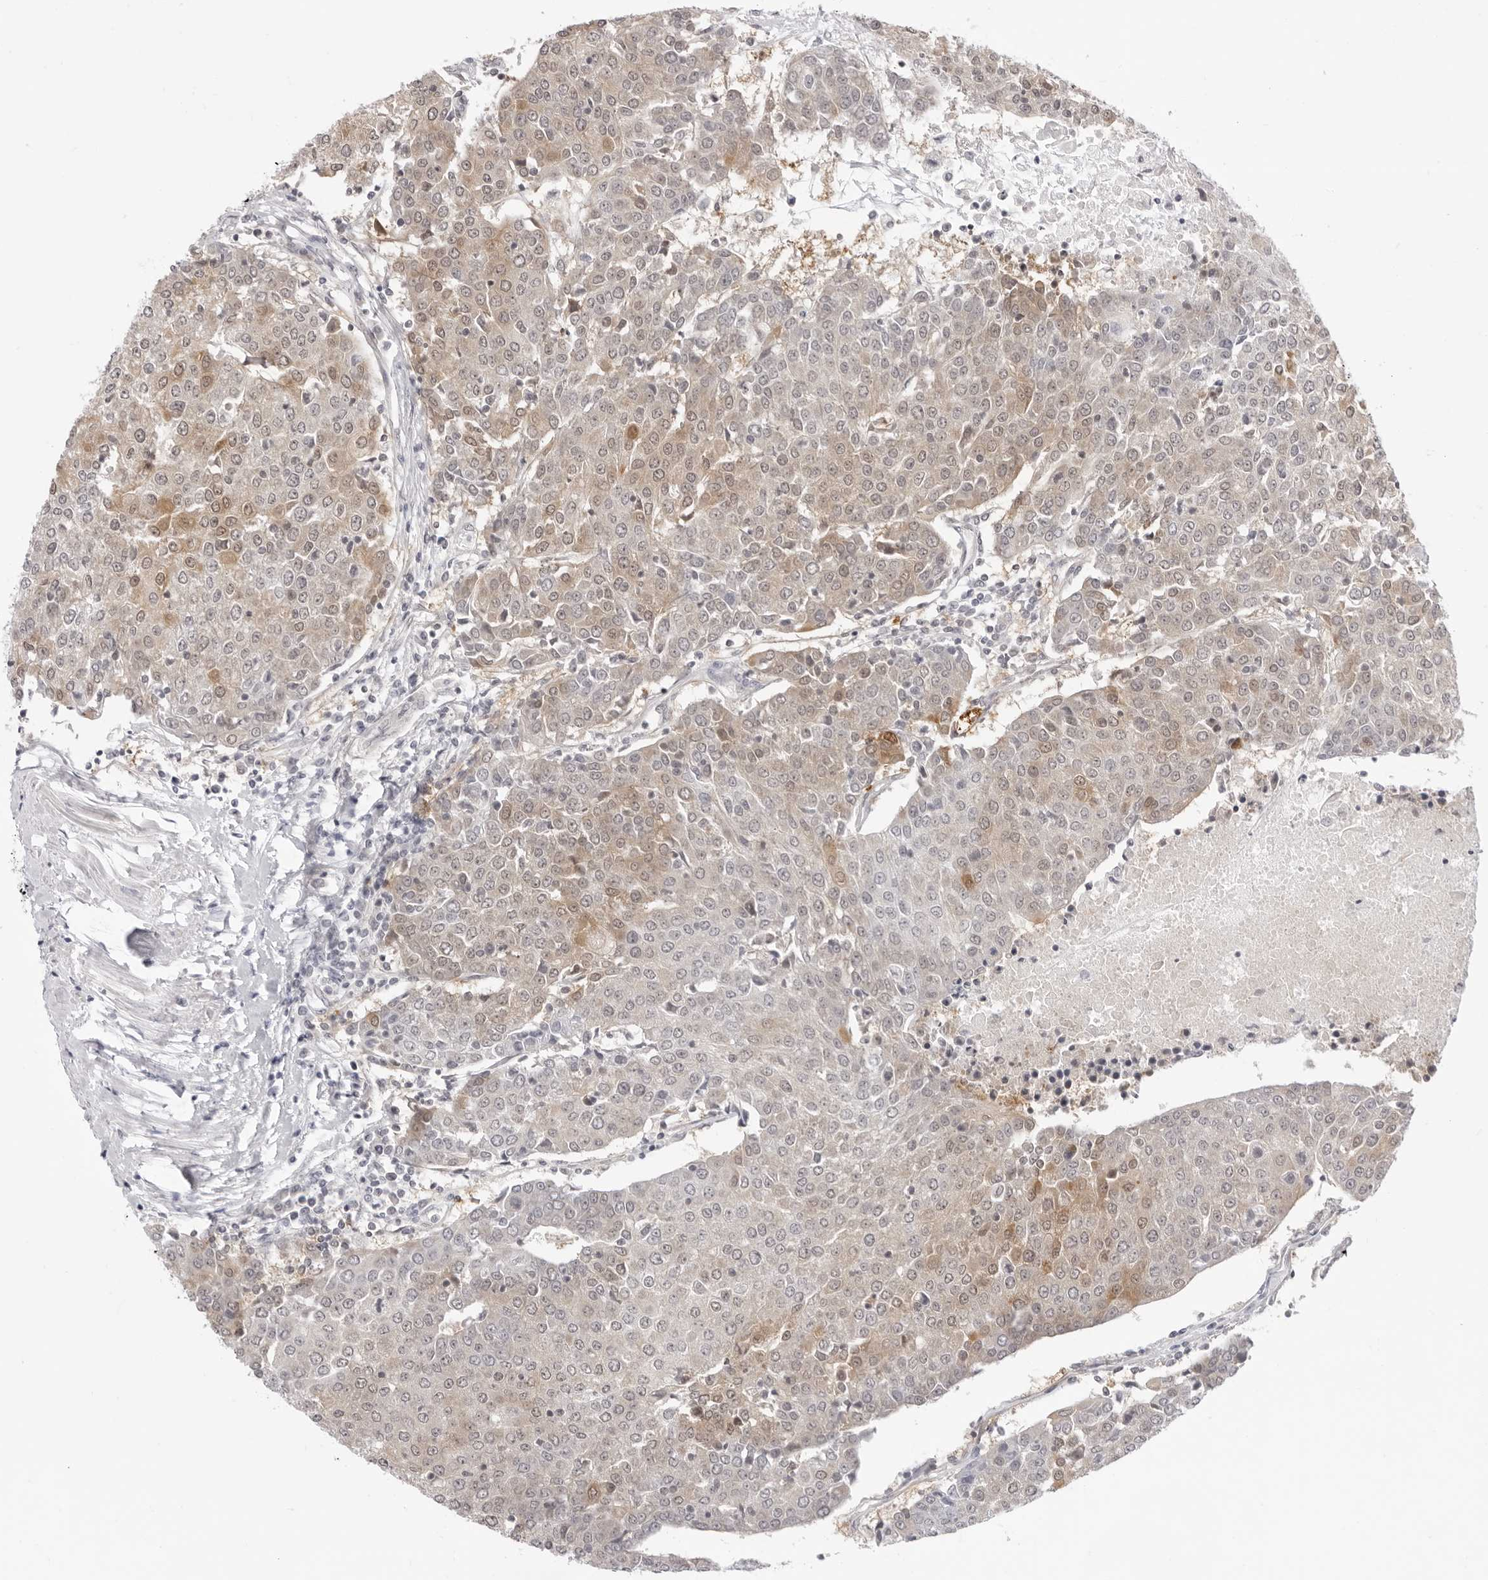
{"staining": {"intensity": "weak", "quantity": ">75%", "location": "cytoplasmic/membranous"}, "tissue": "urothelial cancer", "cell_type": "Tumor cells", "image_type": "cancer", "snomed": [{"axis": "morphology", "description": "Urothelial carcinoma, High grade"}, {"axis": "topography", "description": "Urinary bladder"}], "caption": "Brown immunohistochemical staining in human urothelial cancer displays weak cytoplasmic/membranous positivity in about >75% of tumor cells. The staining was performed using DAB to visualize the protein expression in brown, while the nuclei were stained in blue with hematoxylin (Magnification: 20x).", "gene": "FDPS", "patient": {"sex": "female", "age": 85}}